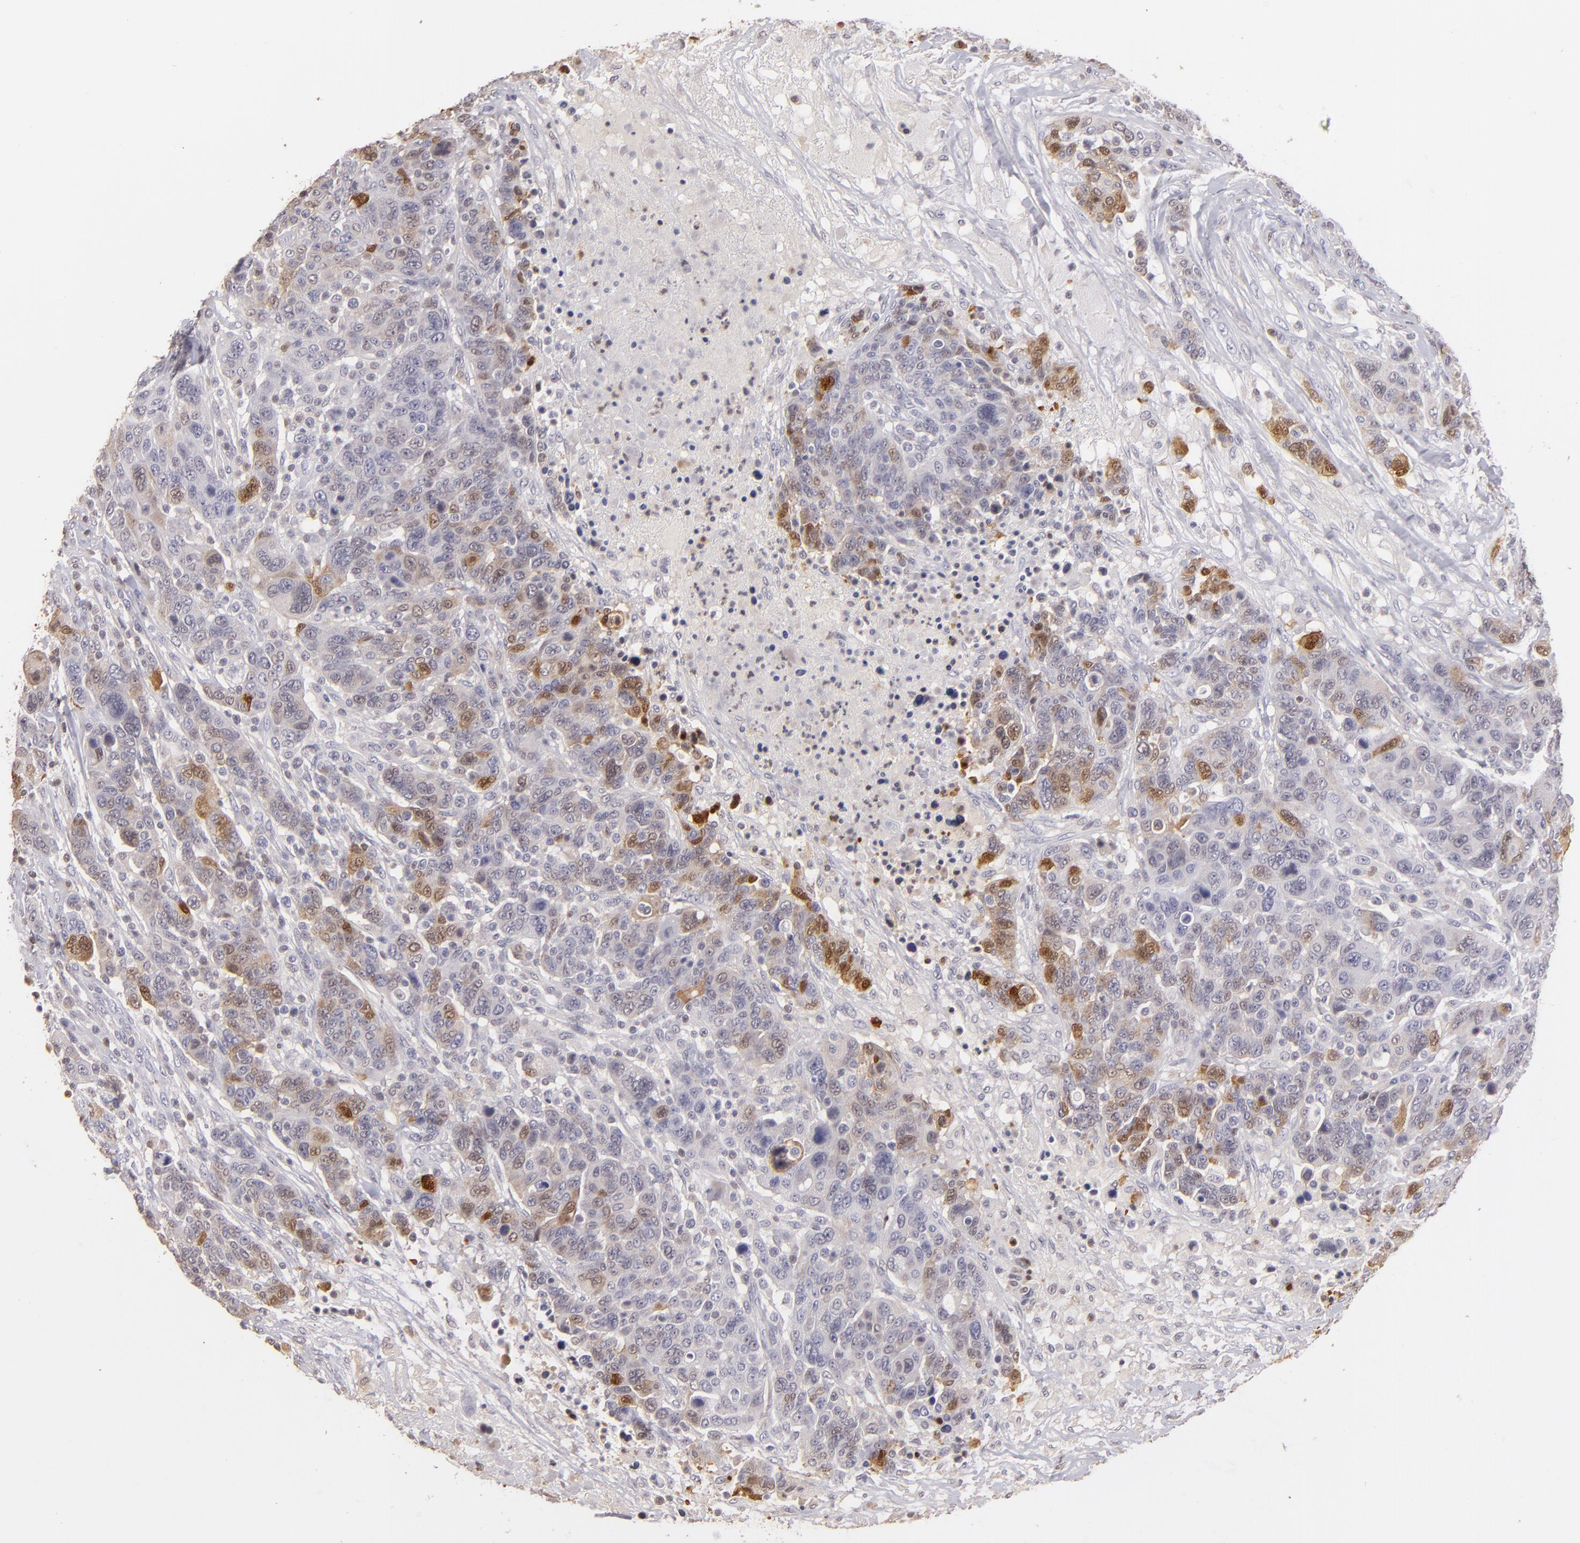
{"staining": {"intensity": "moderate", "quantity": "<25%", "location": "cytoplasmic/membranous,nuclear"}, "tissue": "breast cancer", "cell_type": "Tumor cells", "image_type": "cancer", "snomed": [{"axis": "morphology", "description": "Duct carcinoma"}, {"axis": "topography", "description": "Breast"}], "caption": "The immunohistochemical stain labels moderate cytoplasmic/membranous and nuclear expression in tumor cells of breast infiltrating ductal carcinoma tissue.", "gene": "S100A2", "patient": {"sex": "female", "age": 37}}